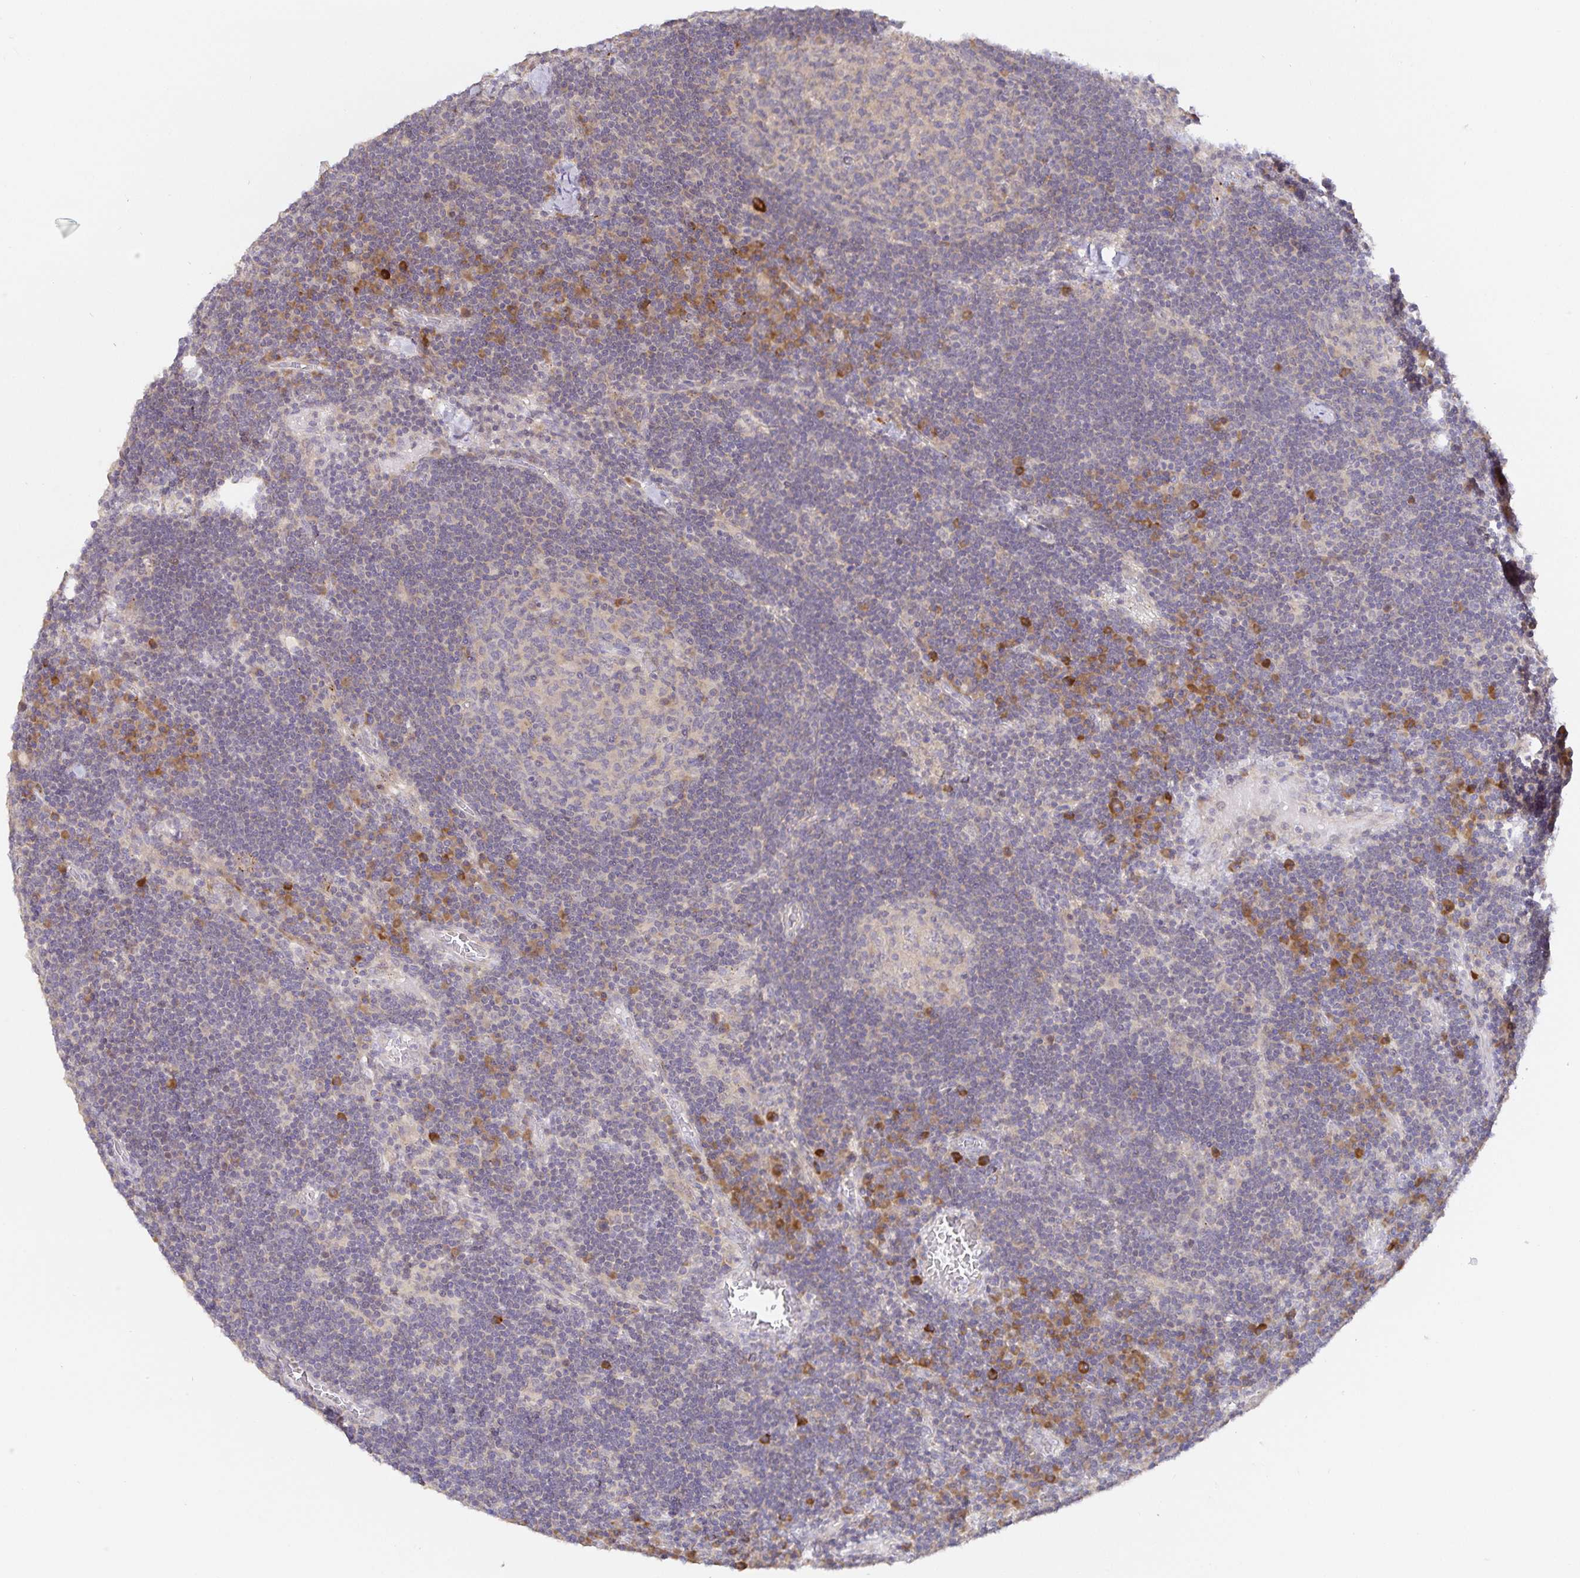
{"staining": {"intensity": "moderate", "quantity": "<25%", "location": "cytoplasmic/membranous"}, "tissue": "lymph node", "cell_type": "Germinal center cells", "image_type": "normal", "snomed": [{"axis": "morphology", "description": "Normal tissue, NOS"}, {"axis": "topography", "description": "Lymph node"}], "caption": "Brown immunohistochemical staining in benign human lymph node exhibits moderate cytoplasmic/membranous expression in approximately <25% of germinal center cells.", "gene": "ZDHHC11B", "patient": {"sex": "male", "age": 67}}